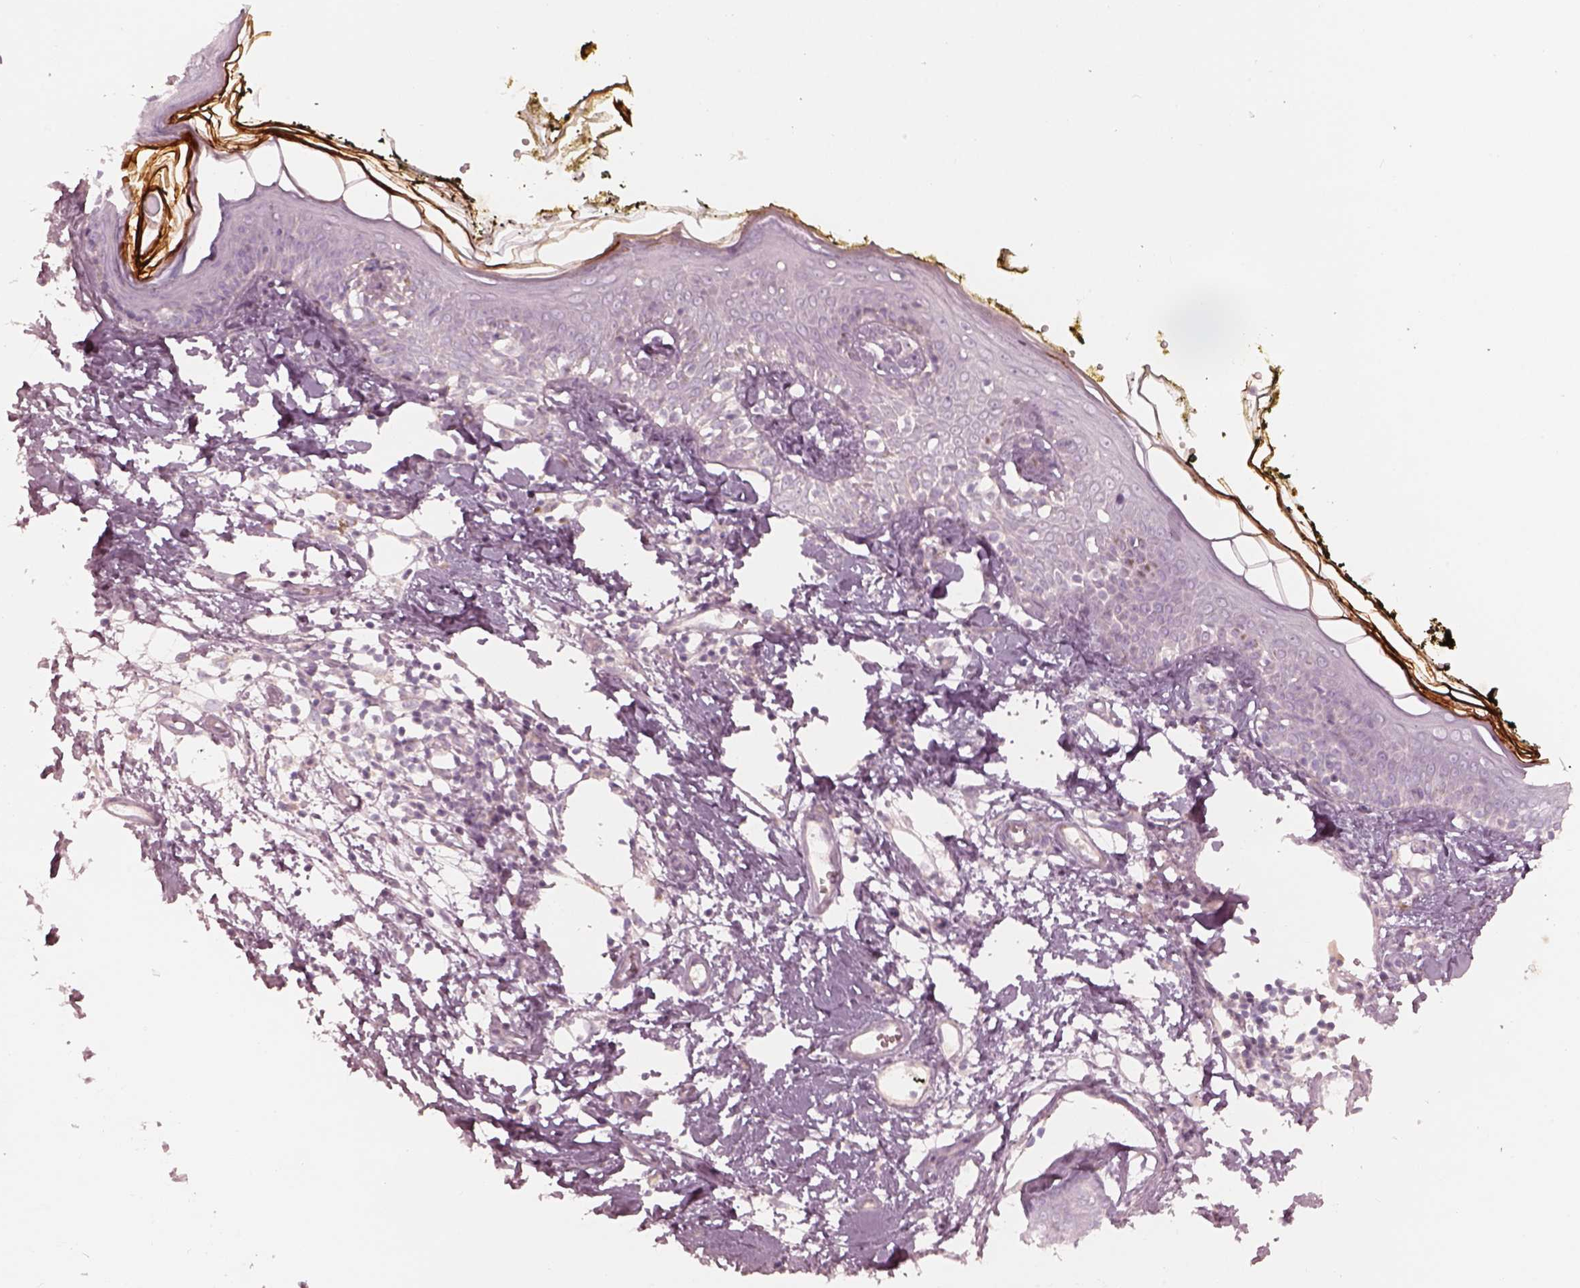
{"staining": {"intensity": "negative", "quantity": "none", "location": "none"}, "tissue": "skin", "cell_type": "Fibroblasts", "image_type": "normal", "snomed": [{"axis": "morphology", "description": "Normal tissue, NOS"}, {"axis": "topography", "description": "Skin"}], "caption": "Micrograph shows no protein positivity in fibroblasts of normal skin.", "gene": "SPATA6L", "patient": {"sex": "male", "age": 76}}